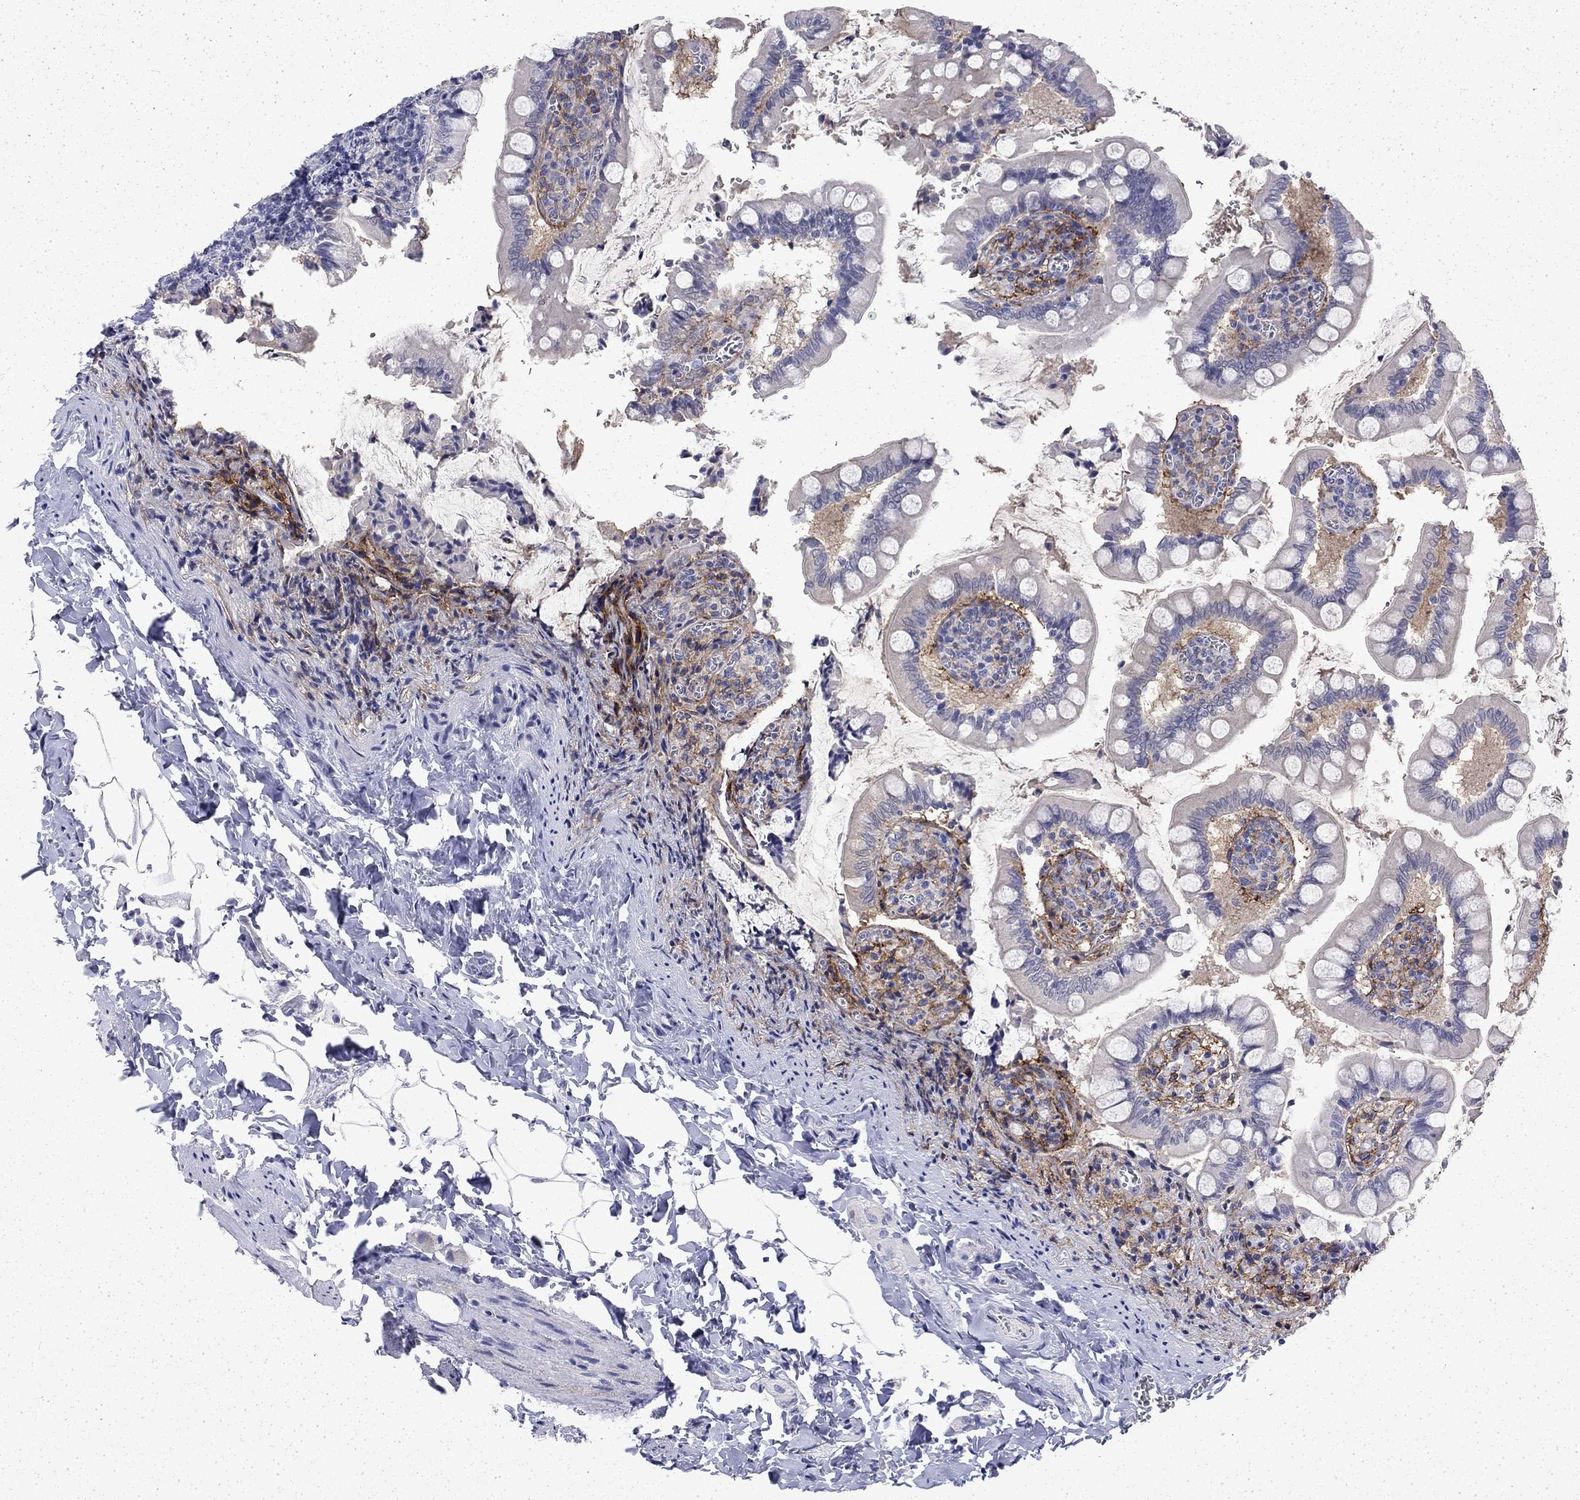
{"staining": {"intensity": "negative", "quantity": "none", "location": "none"}, "tissue": "small intestine", "cell_type": "Glandular cells", "image_type": "normal", "snomed": [{"axis": "morphology", "description": "Normal tissue, NOS"}, {"axis": "topography", "description": "Small intestine"}], "caption": "Immunohistochemistry image of benign small intestine stained for a protein (brown), which shows no positivity in glandular cells.", "gene": "ENPP6", "patient": {"sex": "female", "age": 56}}